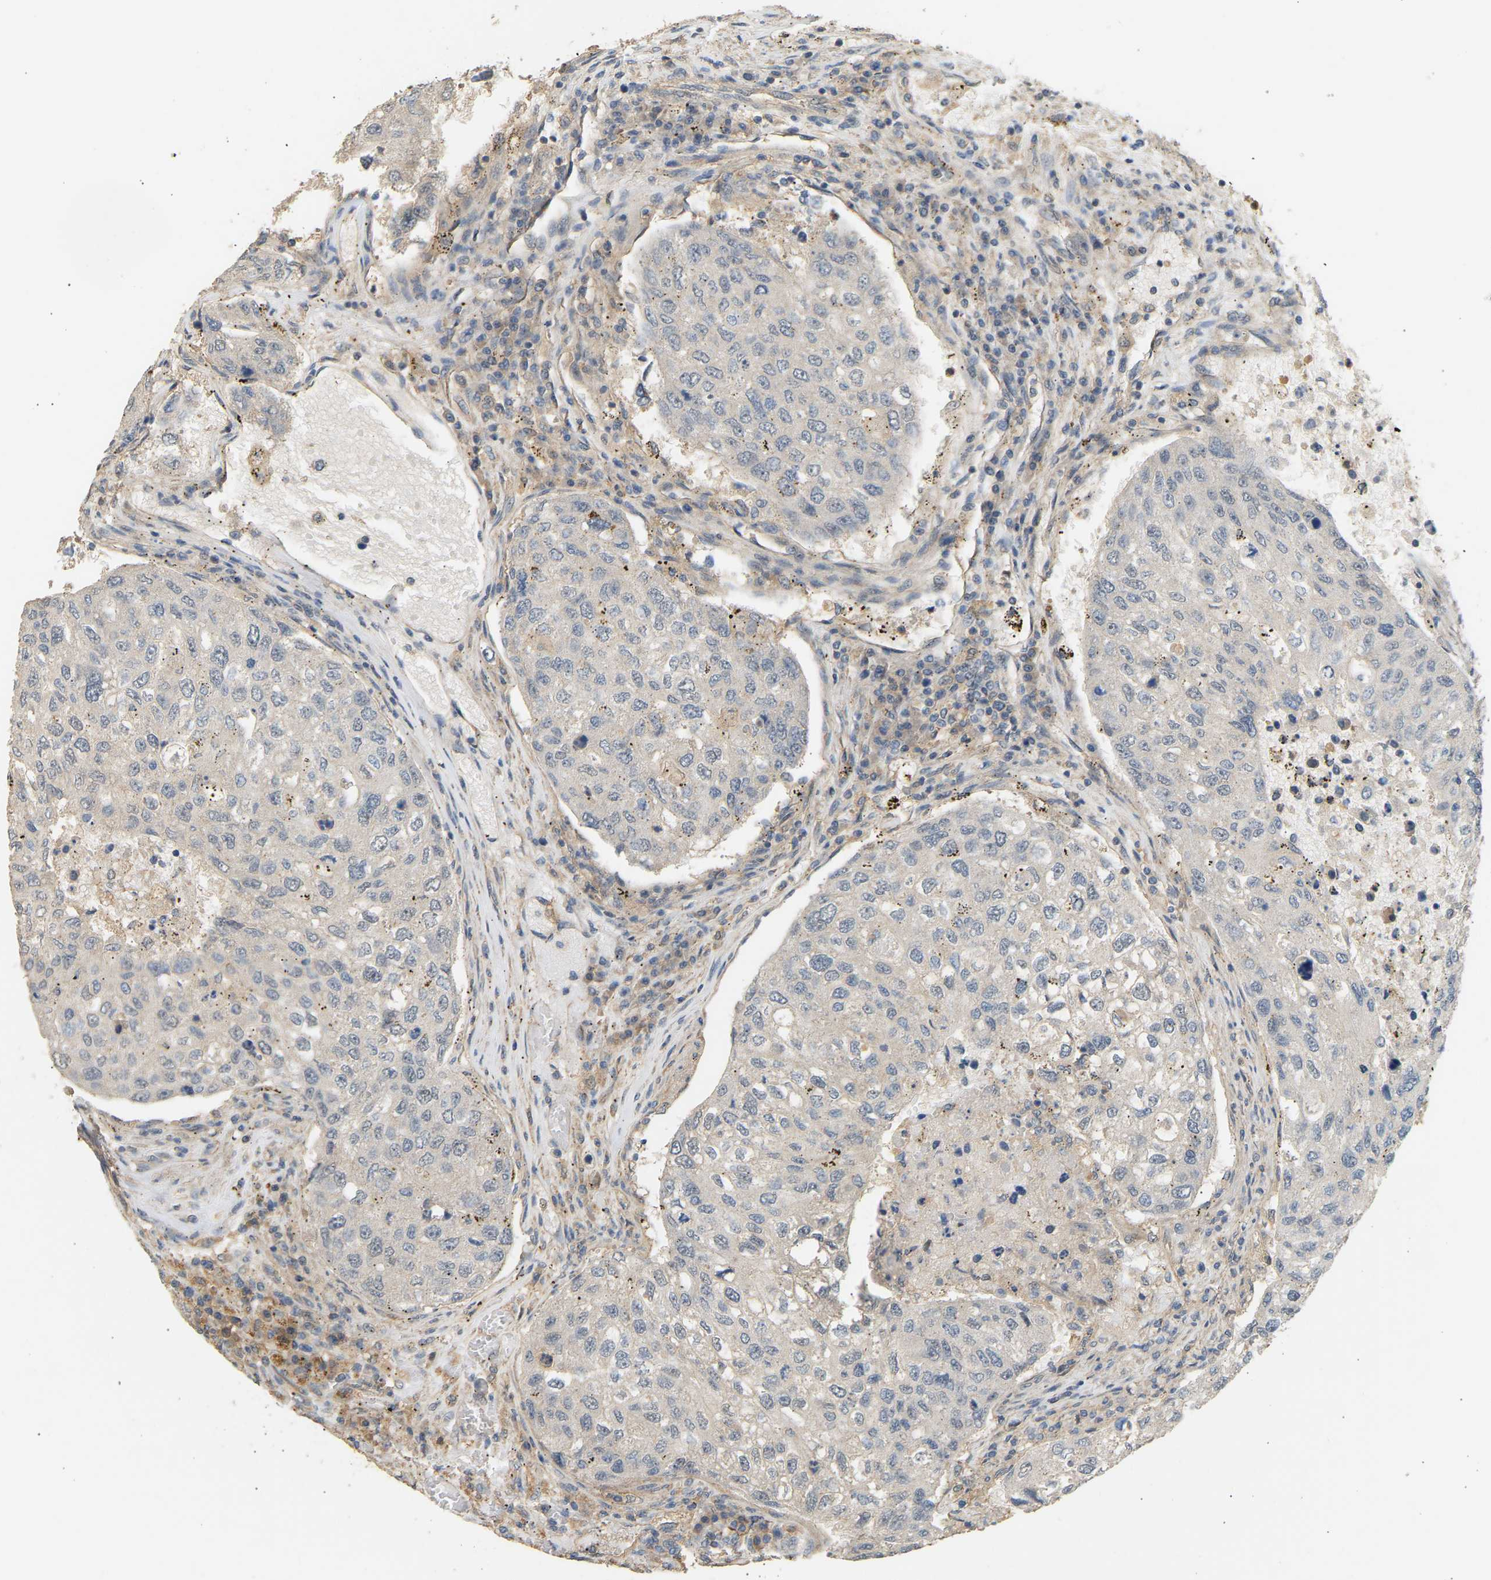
{"staining": {"intensity": "negative", "quantity": "none", "location": "none"}, "tissue": "urothelial cancer", "cell_type": "Tumor cells", "image_type": "cancer", "snomed": [{"axis": "morphology", "description": "Urothelial carcinoma, High grade"}, {"axis": "topography", "description": "Lymph node"}, {"axis": "topography", "description": "Urinary bladder"}], "caption": "IHC micrograph of human urothelial cancer stained for a protein (brown), which demonstrates no staining in tumor cells.", "gene": "RGL1", "patient": {"sex": "male", "age": 51}}